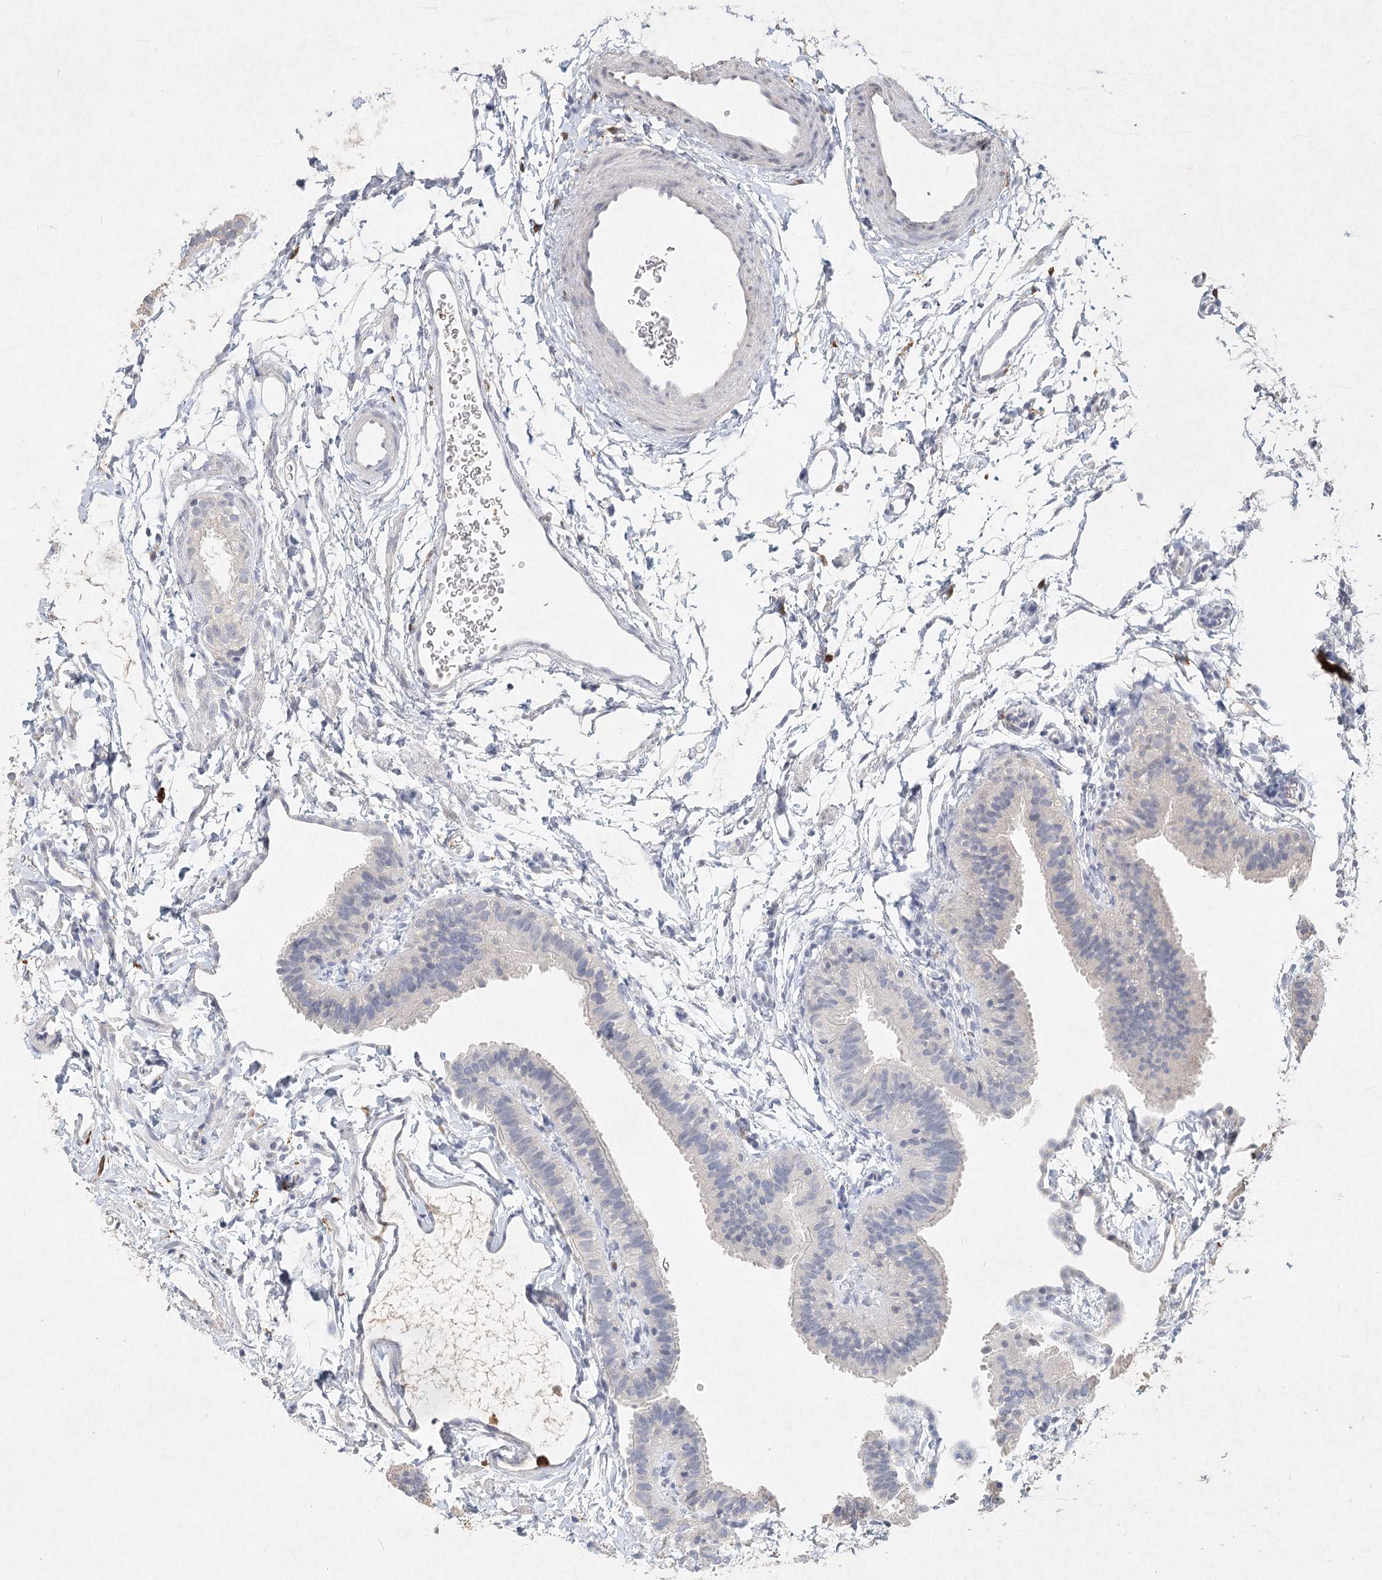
{"staining": {"intensity": "negative", "quantity": "none", "location": "none"}, "tissue": "fallopian tube", "cell_type": "Glandular cells", "image_type": "normal", "snomed": [{"axis": "morphology", "description": "Normal tissue, NOS"}, {"axis": "topography", "description": "Fallopian tube"}], "caption": "Immunohistochemistry of normal fallopian tube shows no expression in glandular cells. (DAB (3,3'-diaminobenzidine) IHC visualized using brightfield microscopy, high magnification).", "gene": "ARSI", "patient": {"sex": "female", "age": 35}}